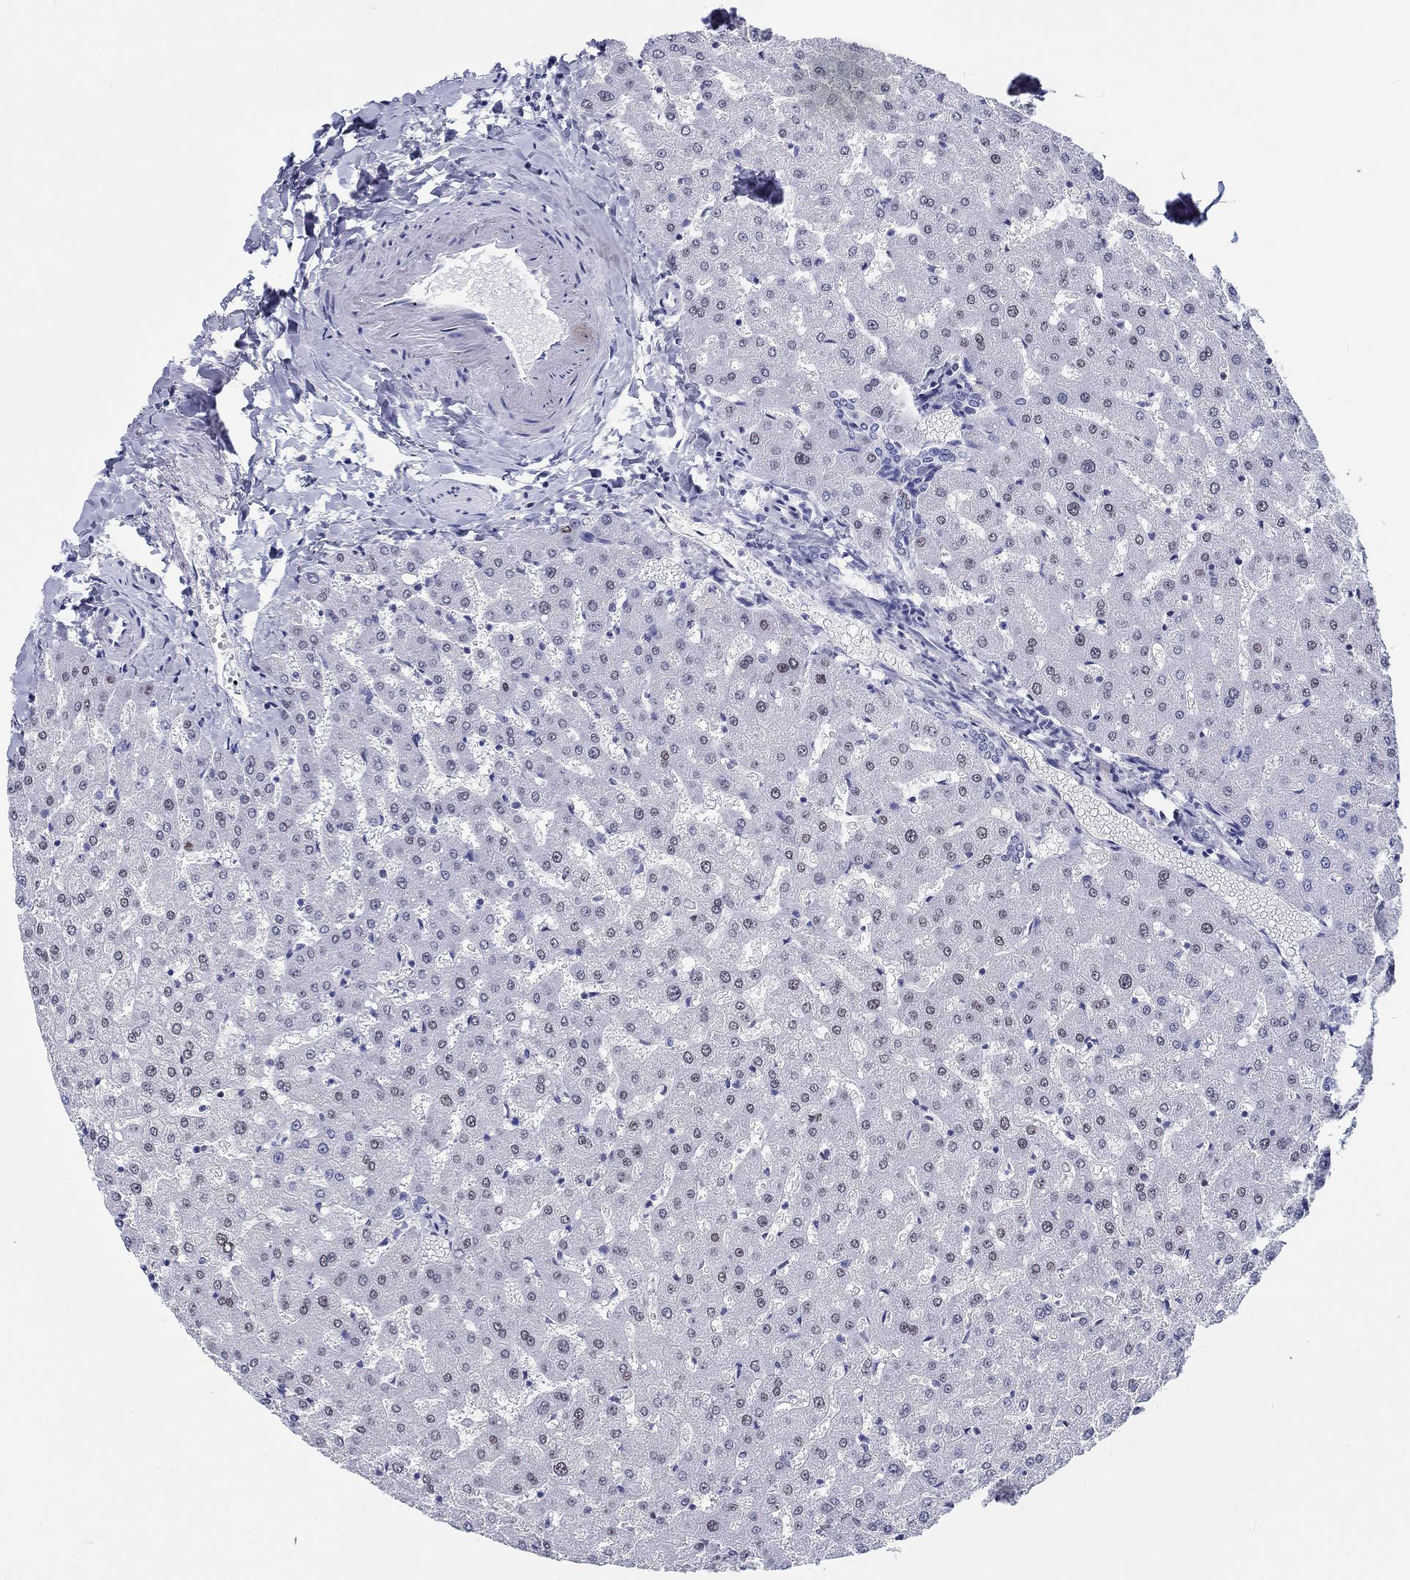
{"staining": {"intensity": "negative", "quantity": "none", "location": "none"}, "tissue": "liver", "cell_type": "Cholangiocytes", "image_type": "normal", "snomed": [{"axis": "morphology", "description": "Normal tissue, NOS"}, {"axis": "topography", "description": "Liver"}], "caption": "DAB immunohistochemical staining of normal liver reveals no significant expression in cholangiocytes. Nuclei are stained in blue.", "gene": "H1", "patient": {"sex": "female", "age": 50}}